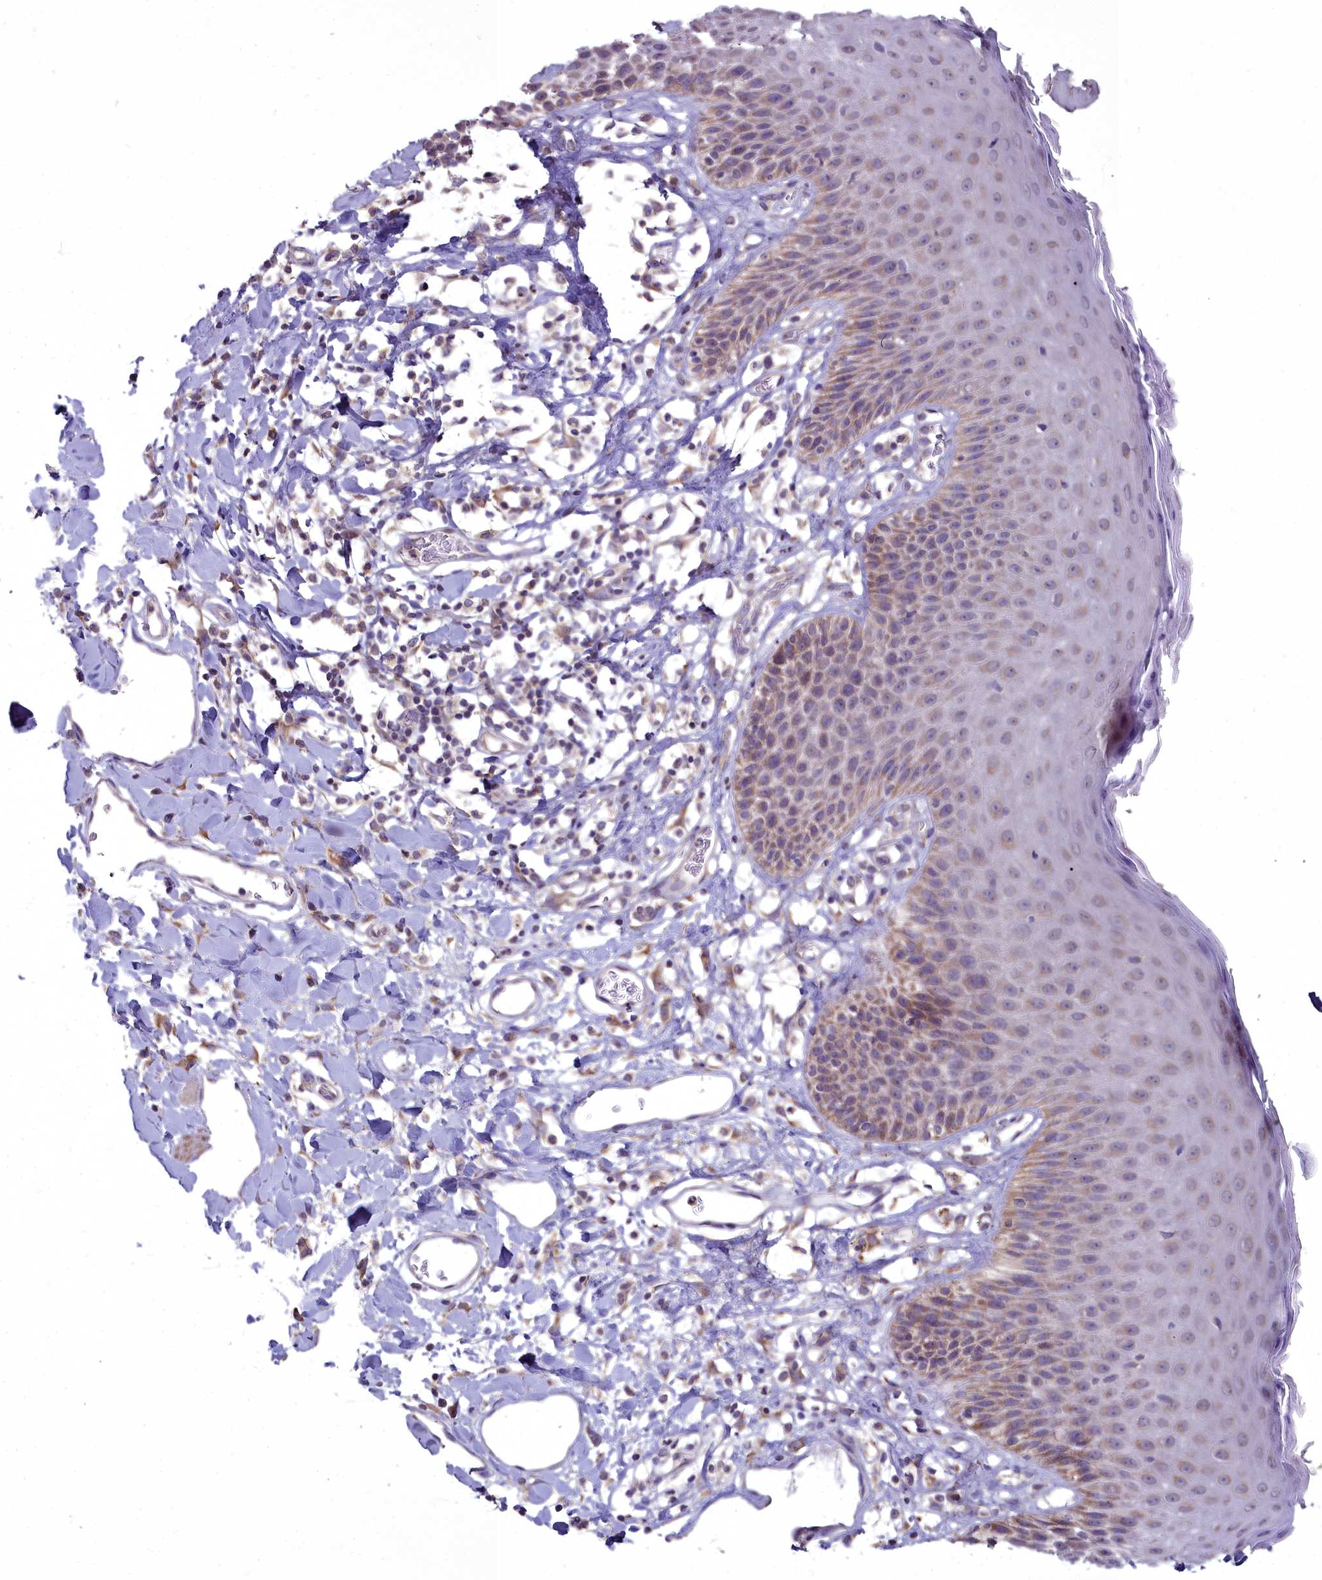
{"staining": {"intensity": "weak", "quantity": "25%-75%", "location": "cytoplasmic/membranous"}, "tissue": "skin", "cell_type": "Epidermal cells", "image_type": "normal", "snomed": [{"axis": "morphology", "description": "Normal tissue, NOS"}, {"axis": "topography", "description": "Vulva"}], "caption": "This is a histology image of immunohistochemistry (IHC) staining of benign skin, which shows weak staining in the cytoplasmic/membranous of epidermal cells.", "gene": "MICU2", "patient": {"sex": "female", "age": 68}}